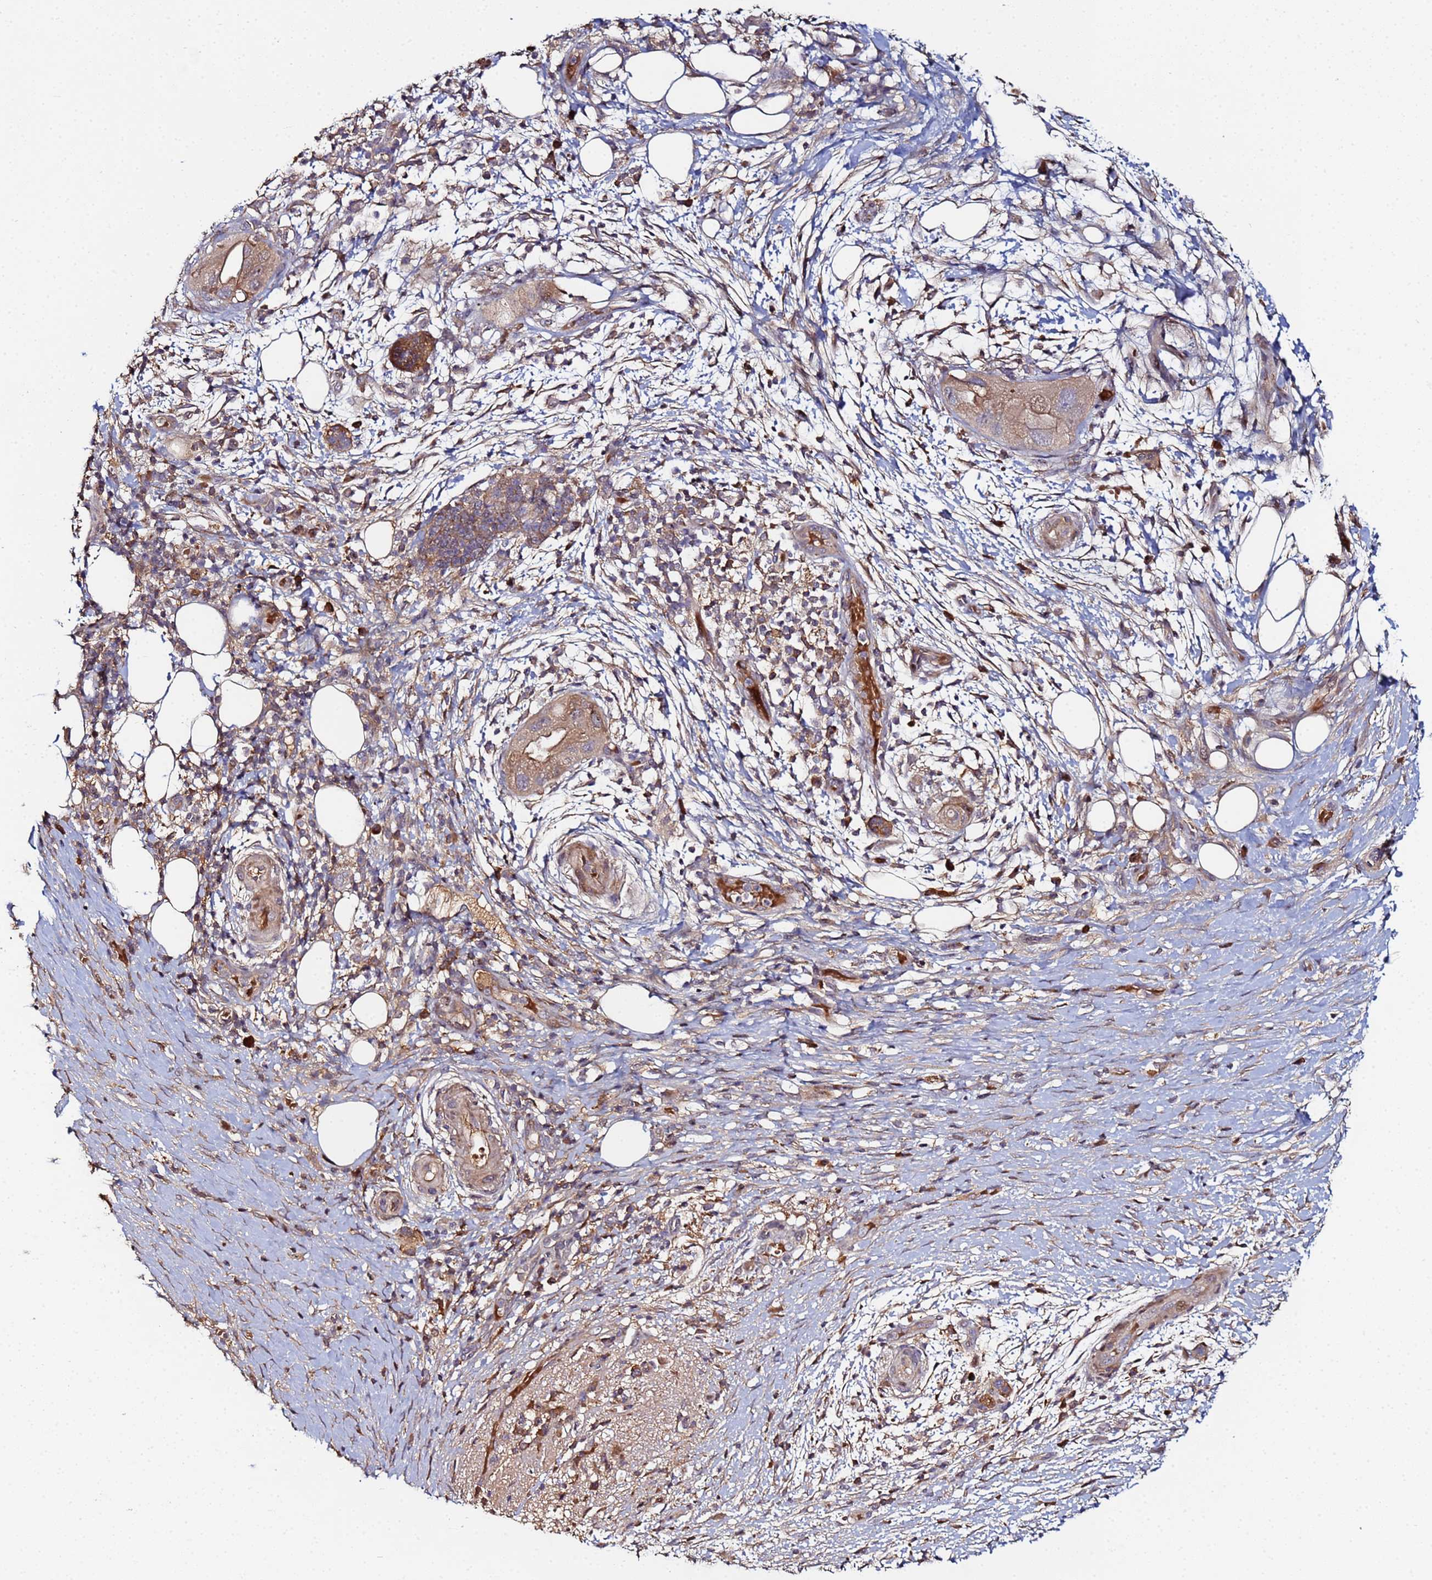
{"staining": {"intensity": "moderate", "quantity": ">75%", "location": "cytoplasmic/membranous"}, "tissue": "pancreatic cancer", "cell_type": "Tumor cells", "image_type": "cancer", "snomed": [{"axis": "morphology", "description": "Adenocarcinoma, NOS"}, {"axis": "topography", "description": "Pancreas"}], "caption": "IHC (DAB (3,3'-diaminobenzidine)) staining of human pancreatic cancer (adenocarcinoma) reveals moderate cytoplasmic/membranous protein expression in about >75% of tumor cells.", "gene": "OSER1", "patient": {"sex": "female", "age": 72}}